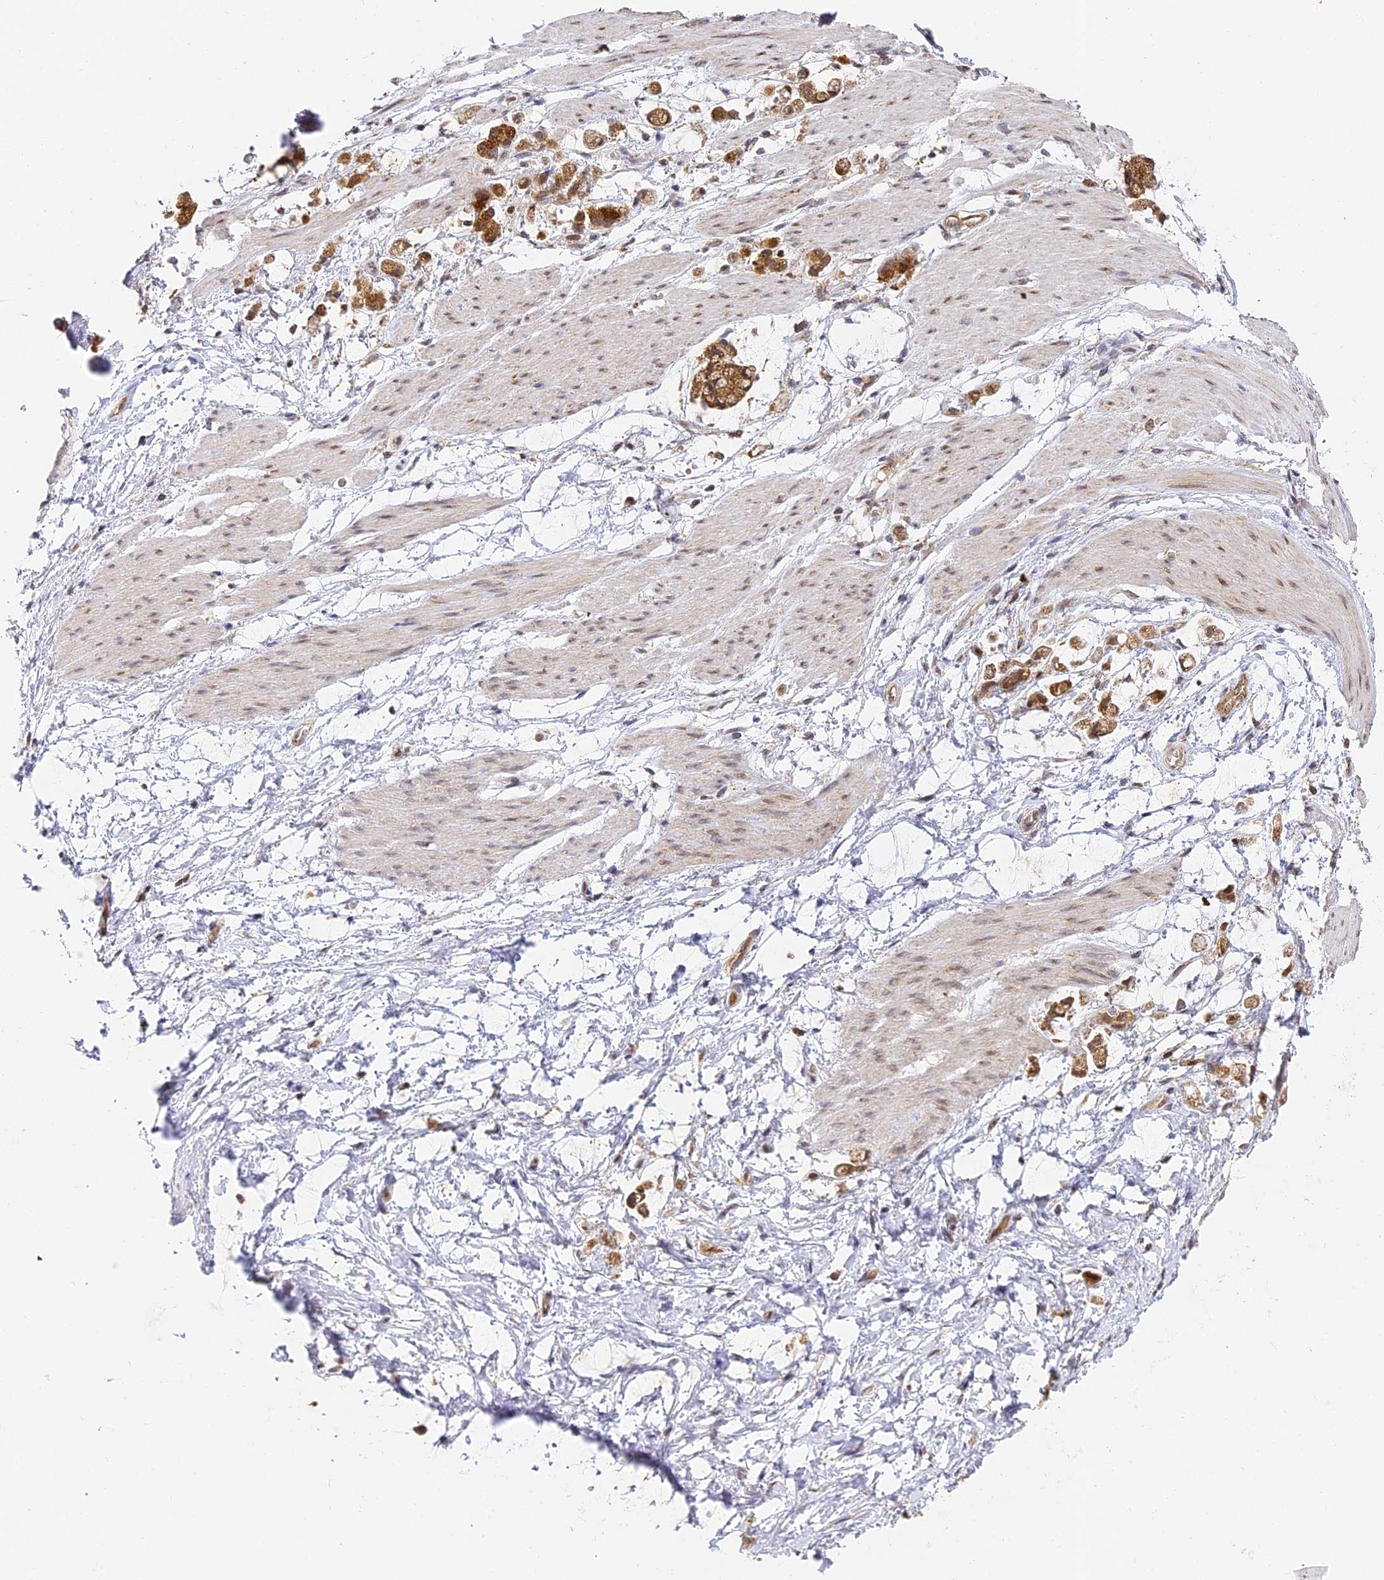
{"staining": {"intensity": "moderate", "quantity": ">75%", "location": "cytoplasmic/membranous"}, "tissue": "stomach cancer", "cell_type": "Tumor cells", "image_type": "cancer", "snomed": [{"axis": "morphology", "description": "Adenocarcinoma, NOS"}, {"axis": "topography", "description": "Stomach"}], "caption": "DAB (3,3'-diaminobenzidine) immunohistochemical staining of stomach cancer (adenocarcinoma) reveals moderate cytoplasmic/membranous protein expression in about >75% of tumor cells.", "gene": "DNAAF10", "patient": {"sex": "female", "age": 60}}